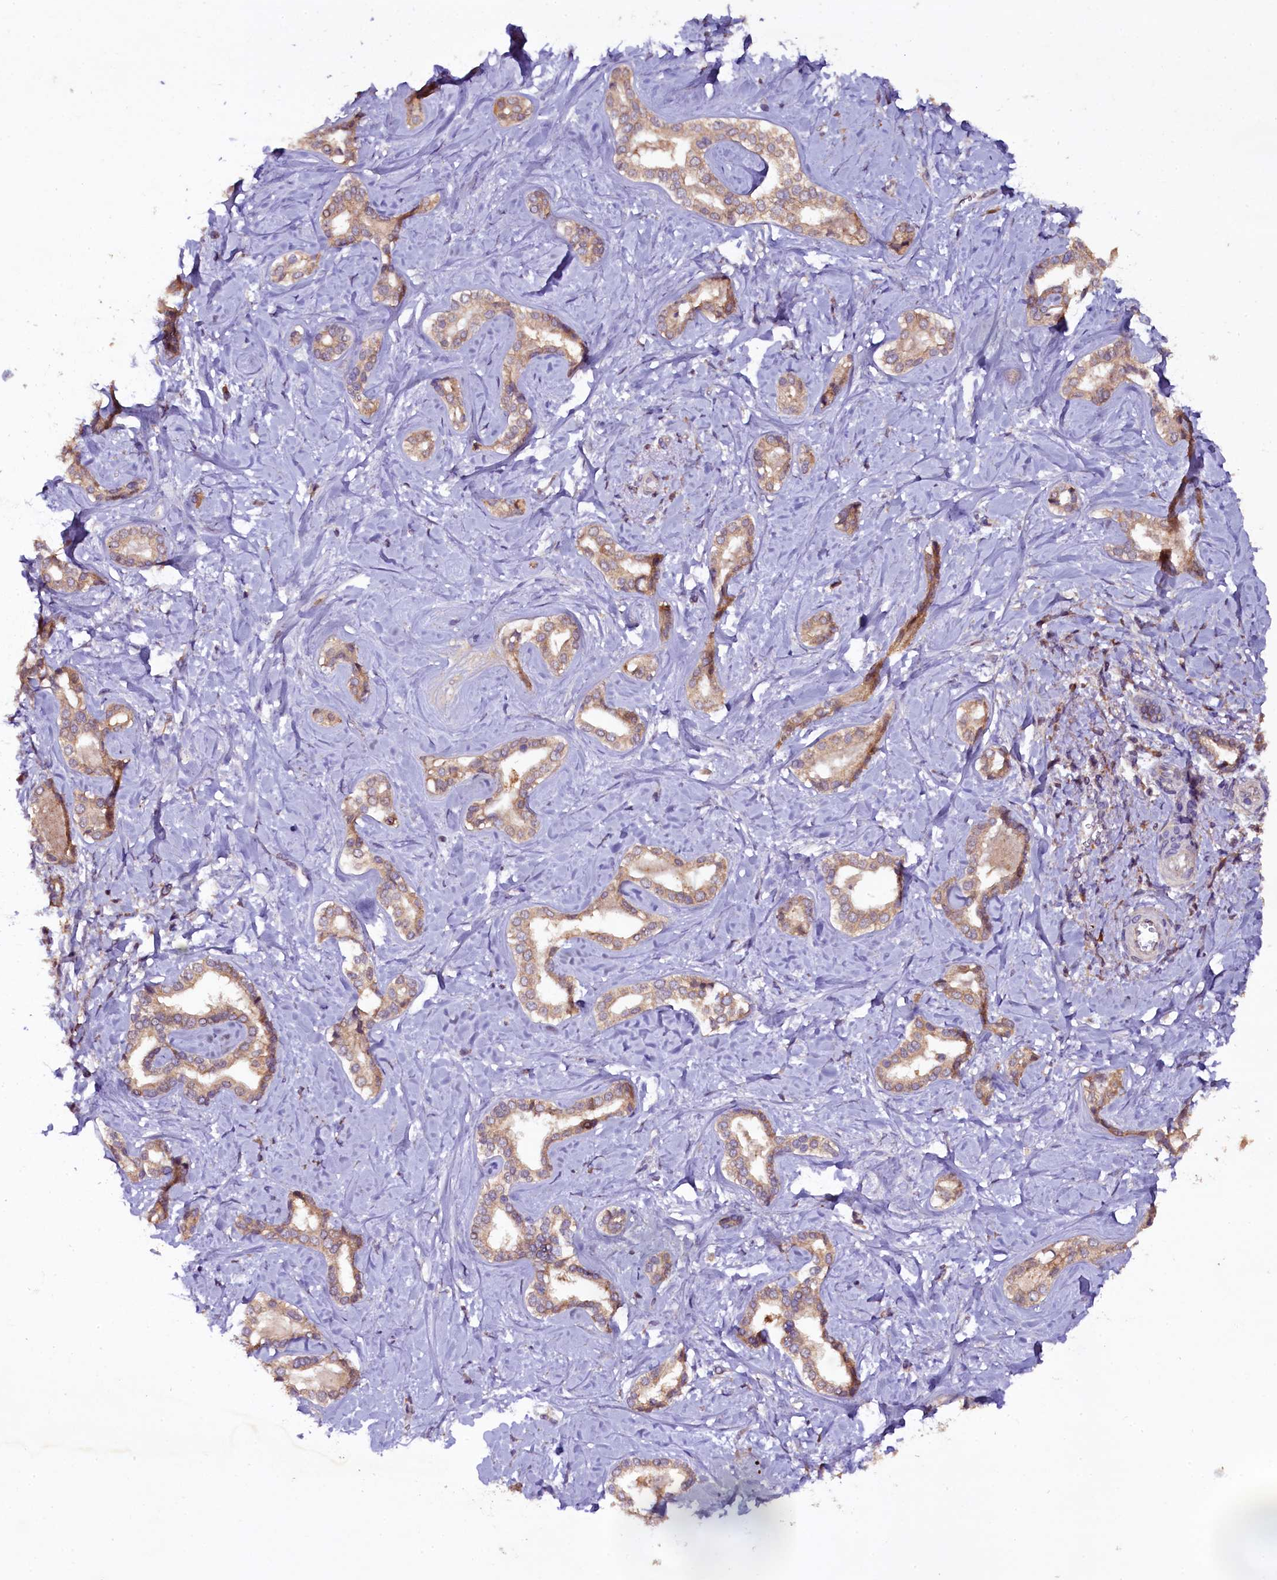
{"staining": {"intensity": "moderate", "quantity": ">75%", "location": "cytoplasmic/membranous"}, "tissue": "liver cancer", "cell_type": "Tumor cells", "image_type": "cancer", "snomed": [{"axis": "morphology", "description": "Carcinoma, Hepatocellular, NOS"}, {"axis": "topography", "description": "Liver"}], "caption": "Brown immunohistochemical staining in human hepatocellular carcinoma (liver) demonstrates moderate cytoplasmic/membranous positivity in approximately >75% of tumor cells.", "gene": "PLXNB1", "patient": {"sex": "female", "age": 73}}